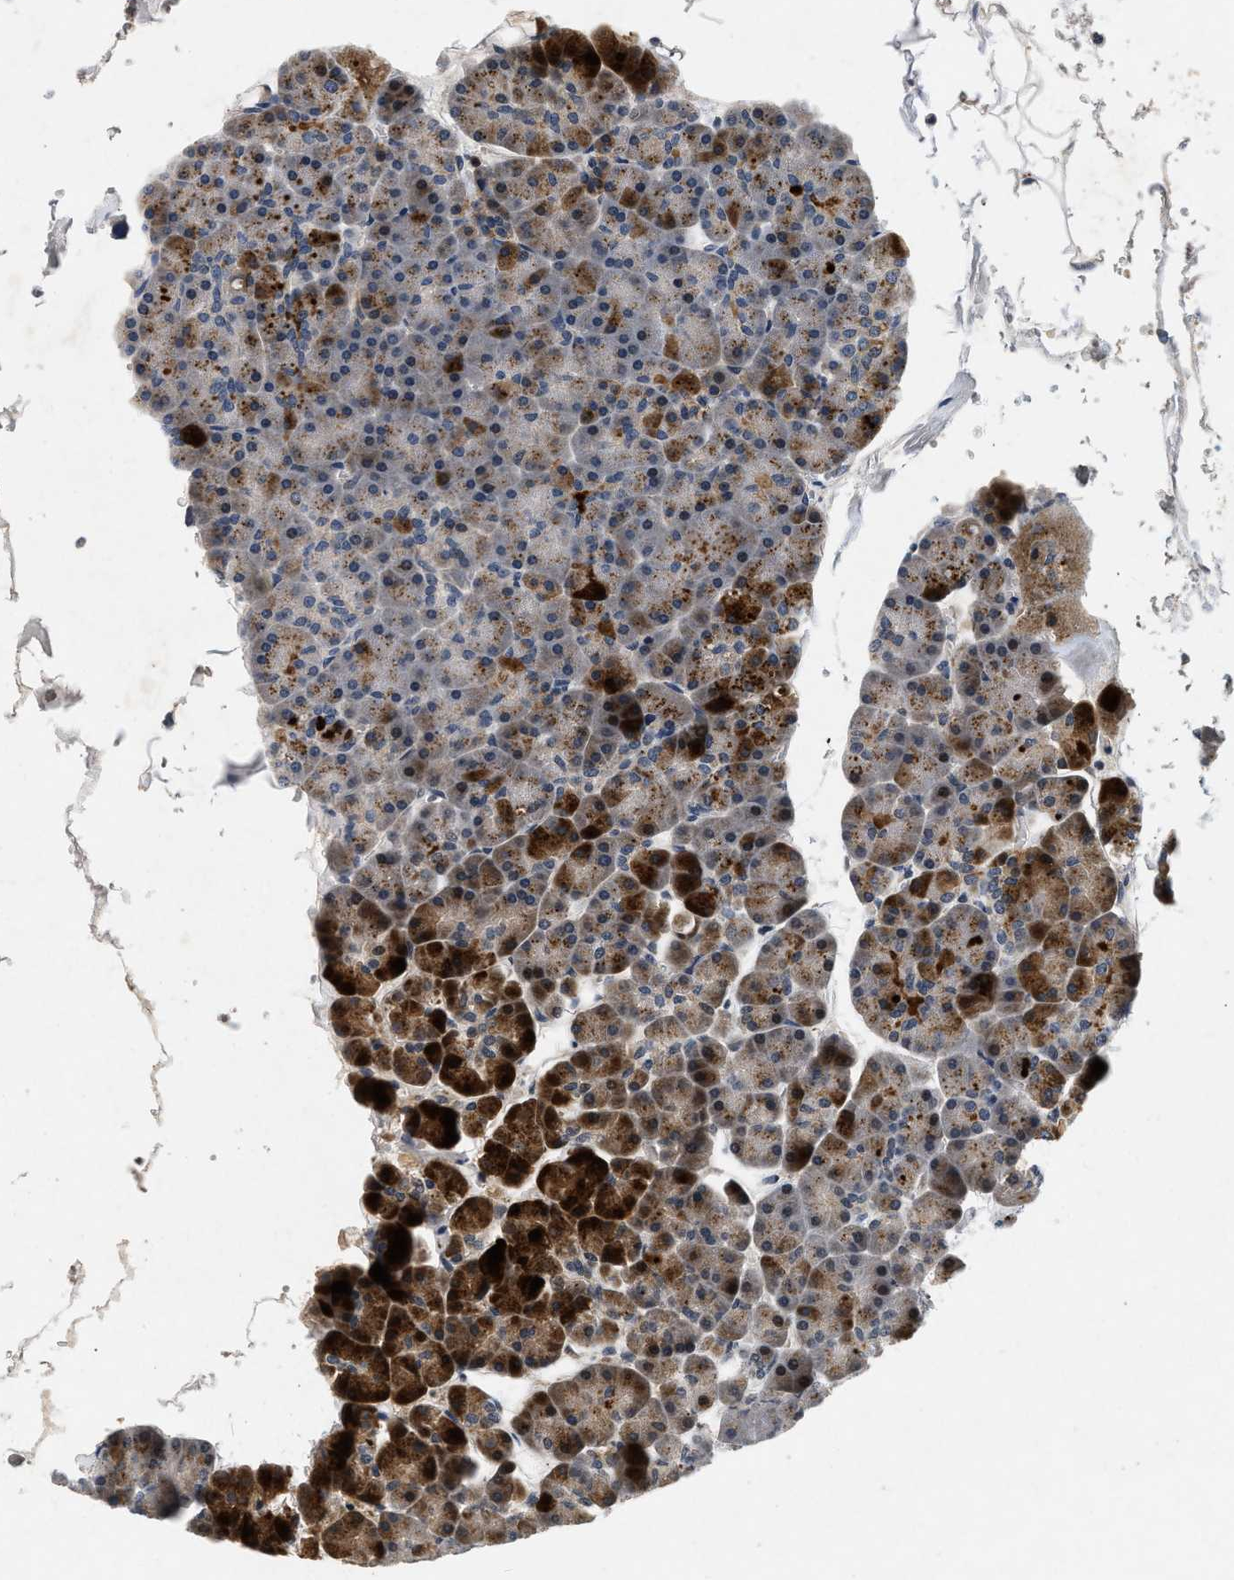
{"staining": {"intensity": "strong", "quantity": "<25%", "location": "cytoplasmic/membranous"}, "tissue": "pancreas", "cell_type": "Exocrine glandular cells", "image_type": "normal", "snomed": [{"axis": "morphology", "description": "Normal tissue, NOS"}, {"axis": "topography", "description": "Pancreas"}], "caption": "Strong cytoplasmic/membranous positivity for a protein is seen in approximately <25% of exocrine glandular cells of benign pancreas using immunohistochemistry.", "gene": "PDP1", "patient": {"sex": "male", "age": 35}}